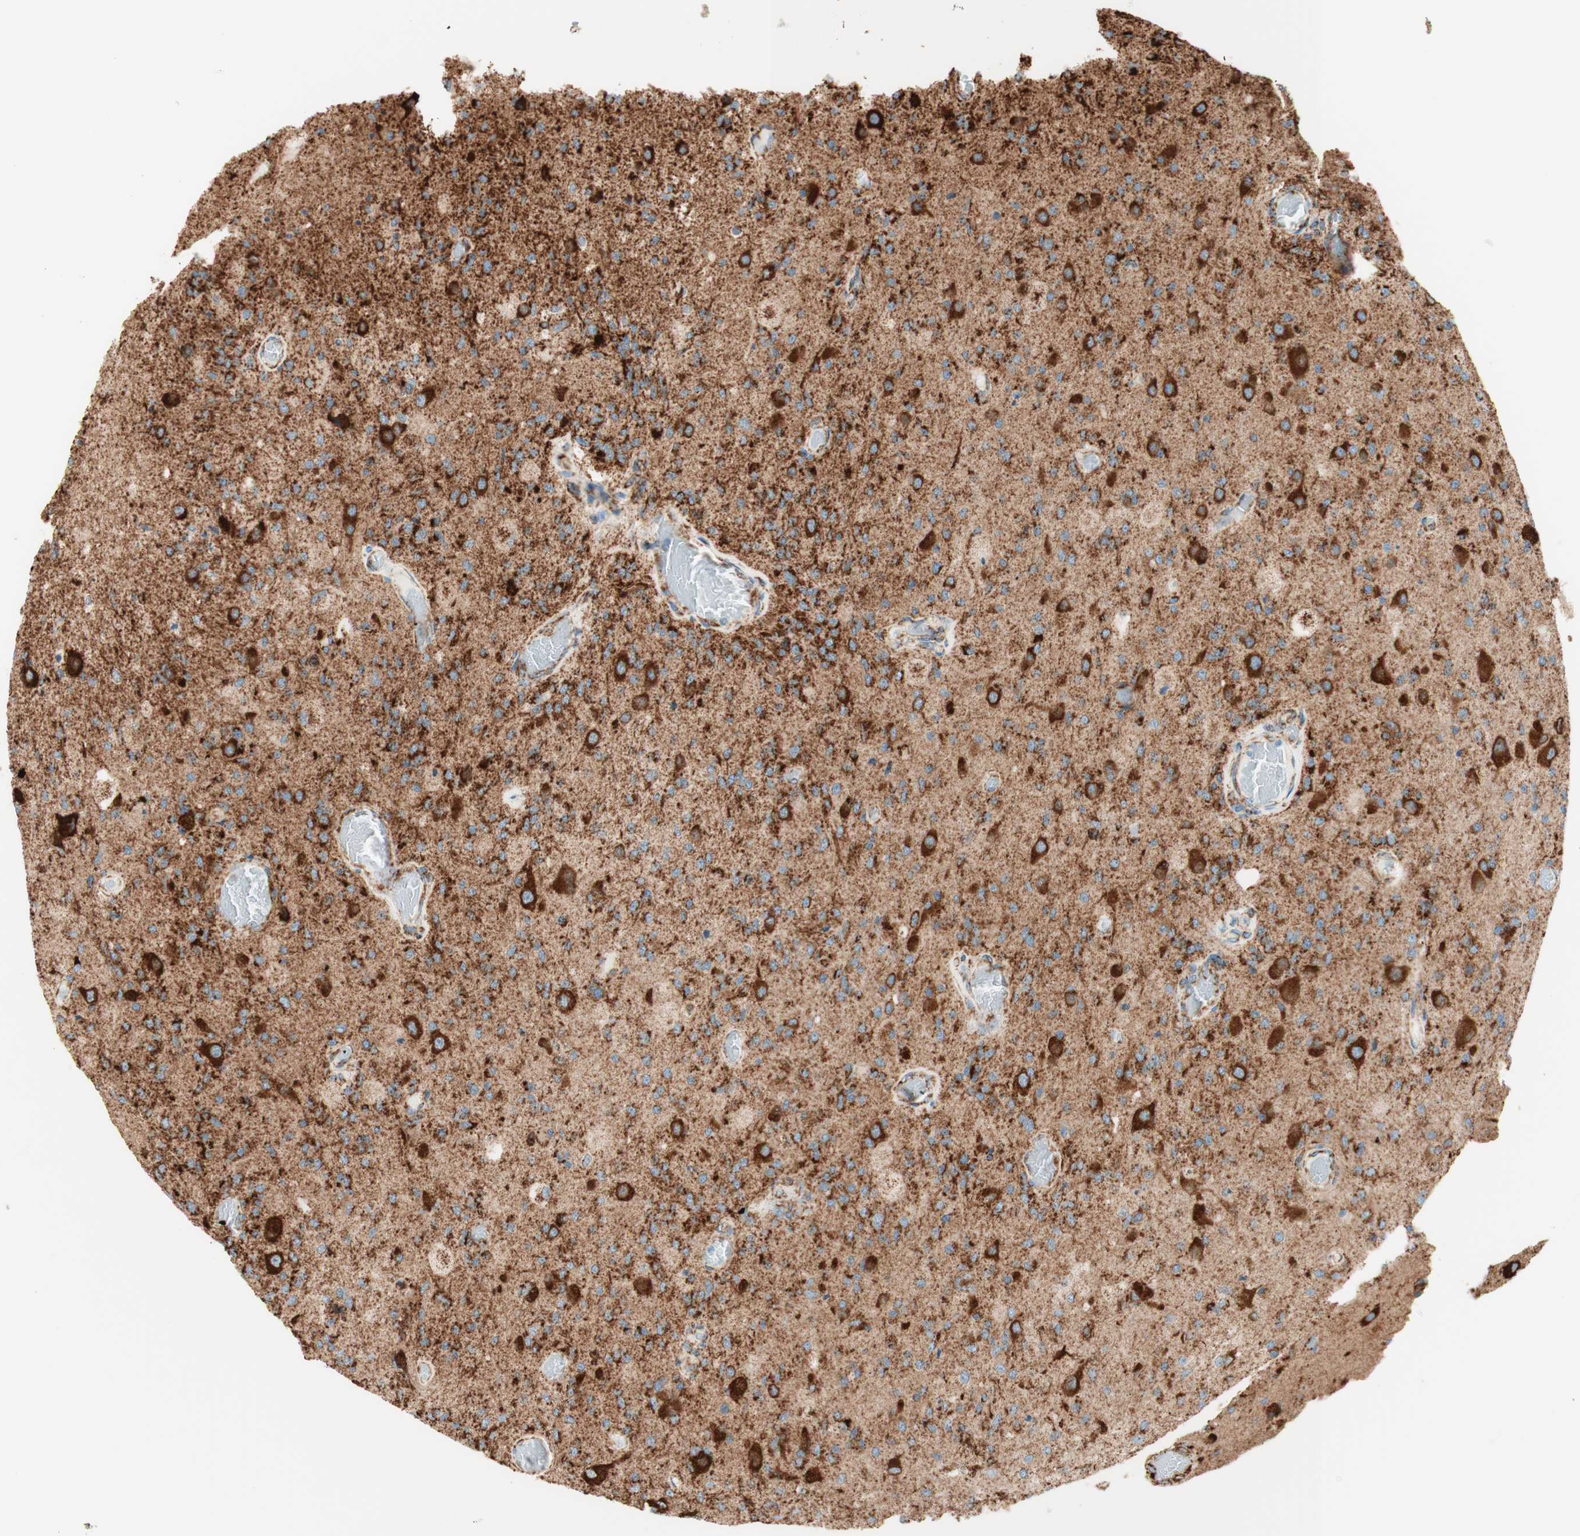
{"staining": {"intensity": "strong", "quantity": ">75%", "location": "cytoplasmic/membranous"}, "tissue": "glioma", "cell_type": "Tumor cells", "image_type": "cancer", "snomed": [{"axis": "morphology", "description": "Normal tissue, NOS"}, {"axis": "morphology", "description": "Glioma, malignant, High grade"}, {"axis": "topography", "description": "Cerebral cortex"}], "caption": "An immunohistochemistry micrograph of neoplastic tissue is shown. Protein staining in brown highlights strong cytoplasmic/membranous positivity in glioma within tumor cells.", "gene": "TOMM20", "patient": {"sex": "male", "age": 77}}